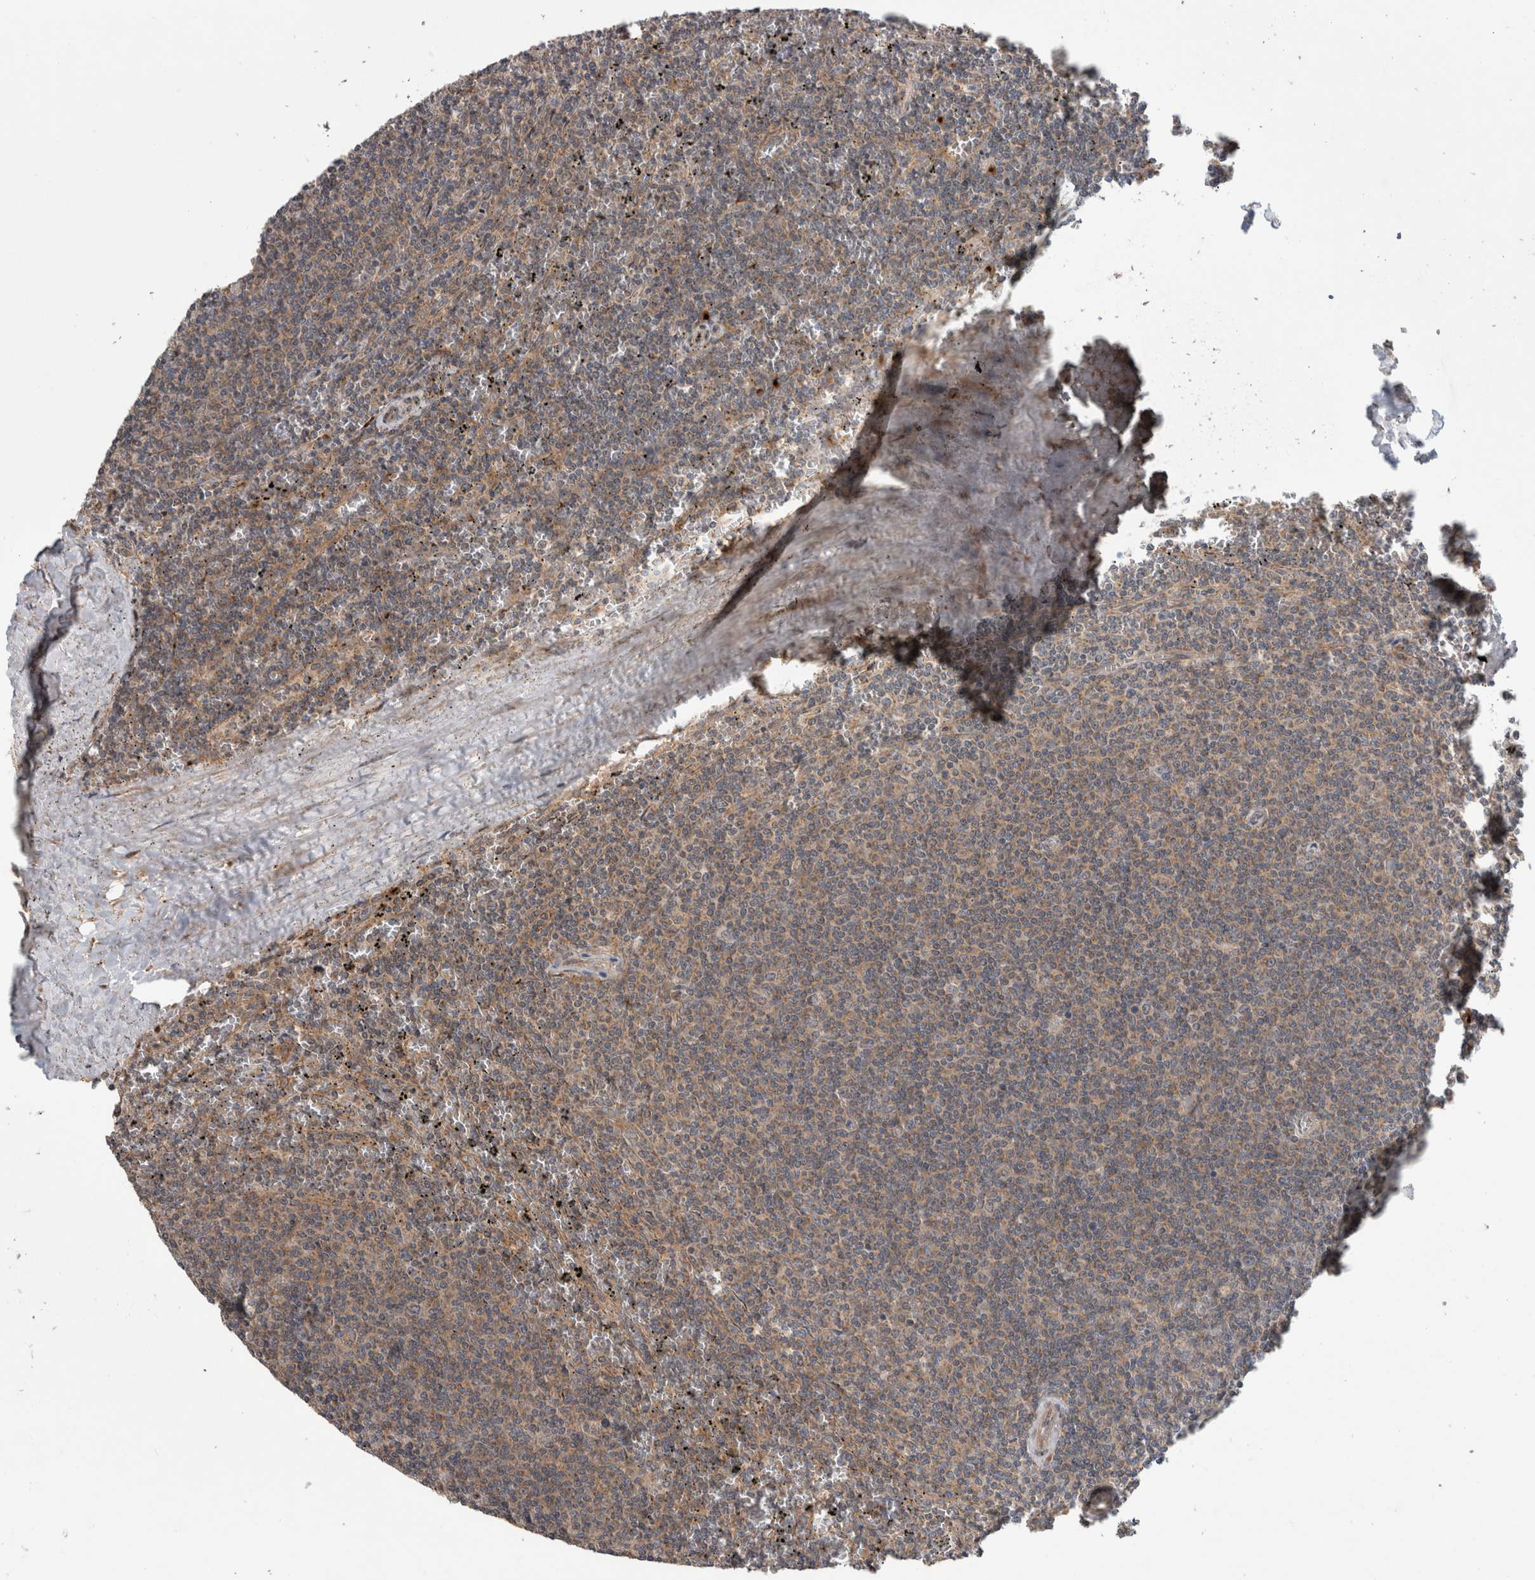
{"staining": {"intensity": "weak", "quantity": ">75%", "location": "cytoplasmic/membranous"}, "tissue": "lymphoma", "cell_type": "Tumor cells", "image_type": "cancer", "snomed": [{"axis": "morphology", "description": "Malignant lymphoma, non-Hodgkin's type, Low grade"}, {"axis": "topography", "description": "Spleen"}], "caption": "A brown stain highlights weak cytoplasmic/membranous expression of a protein in human lymphoma tumor cells.", "gene": "TRIM5", "patient": {"sex": "female", "age": 50}}